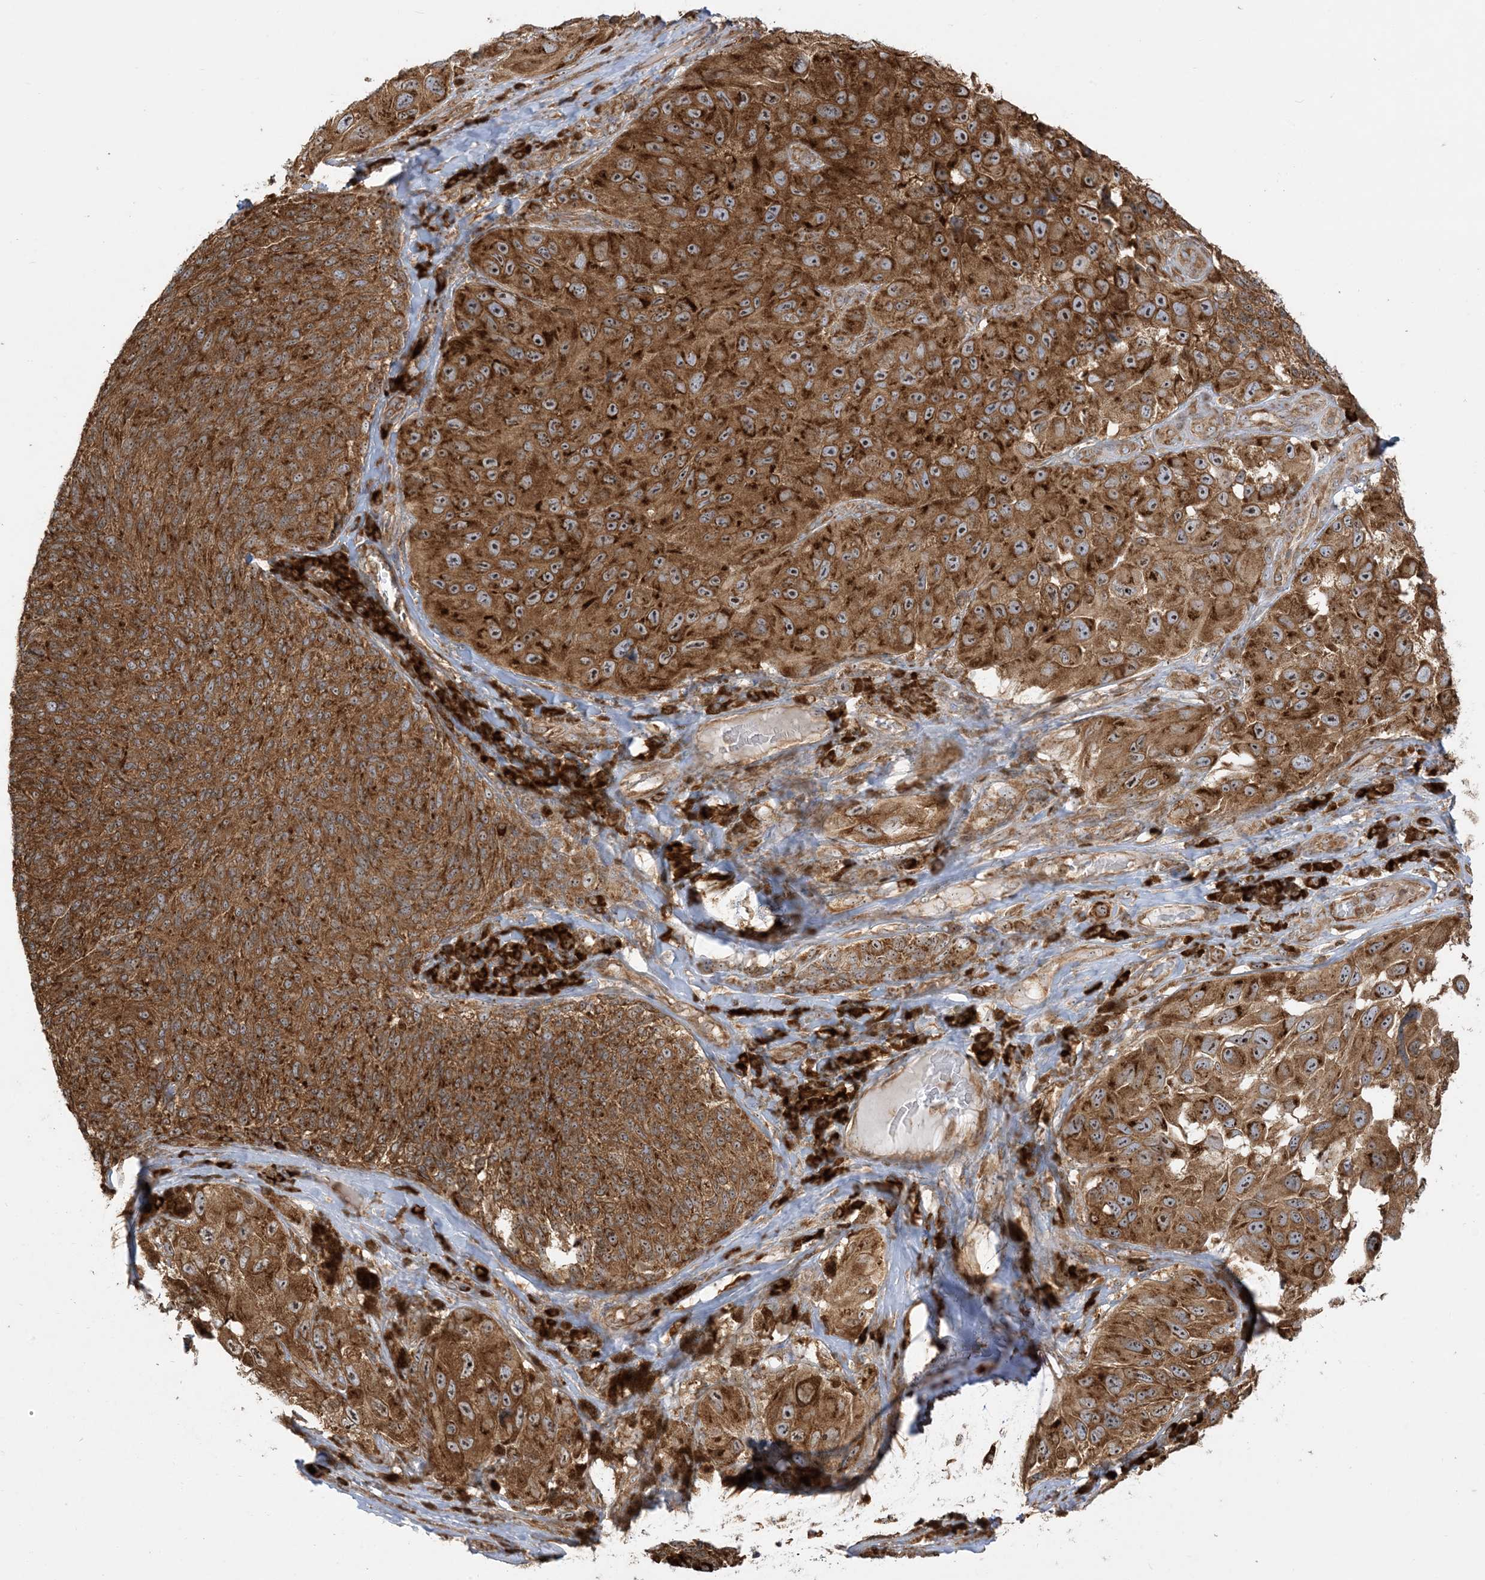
{"staining": {"intensity": "strong", "quantity": ">75%", "location": "cytoplasmic/membranous,nuclear"}, "tissue": "melanoma", "cell_type": "Tumor cells", "image_type": "cancer", "snomed": [{"axis": "morphology", "description": "Malignant melanoma, NOS"}, {"axis": "topography", "description": "Skin"}], "caption": "DAB immunohistochemical staining of melanoma demonstrates strong cytoplasmic/membranous and nuclear protein staining in about >75% of tumor cells.", "gene": "SRP72", "patient": {"sex": "female", "age": 73}}